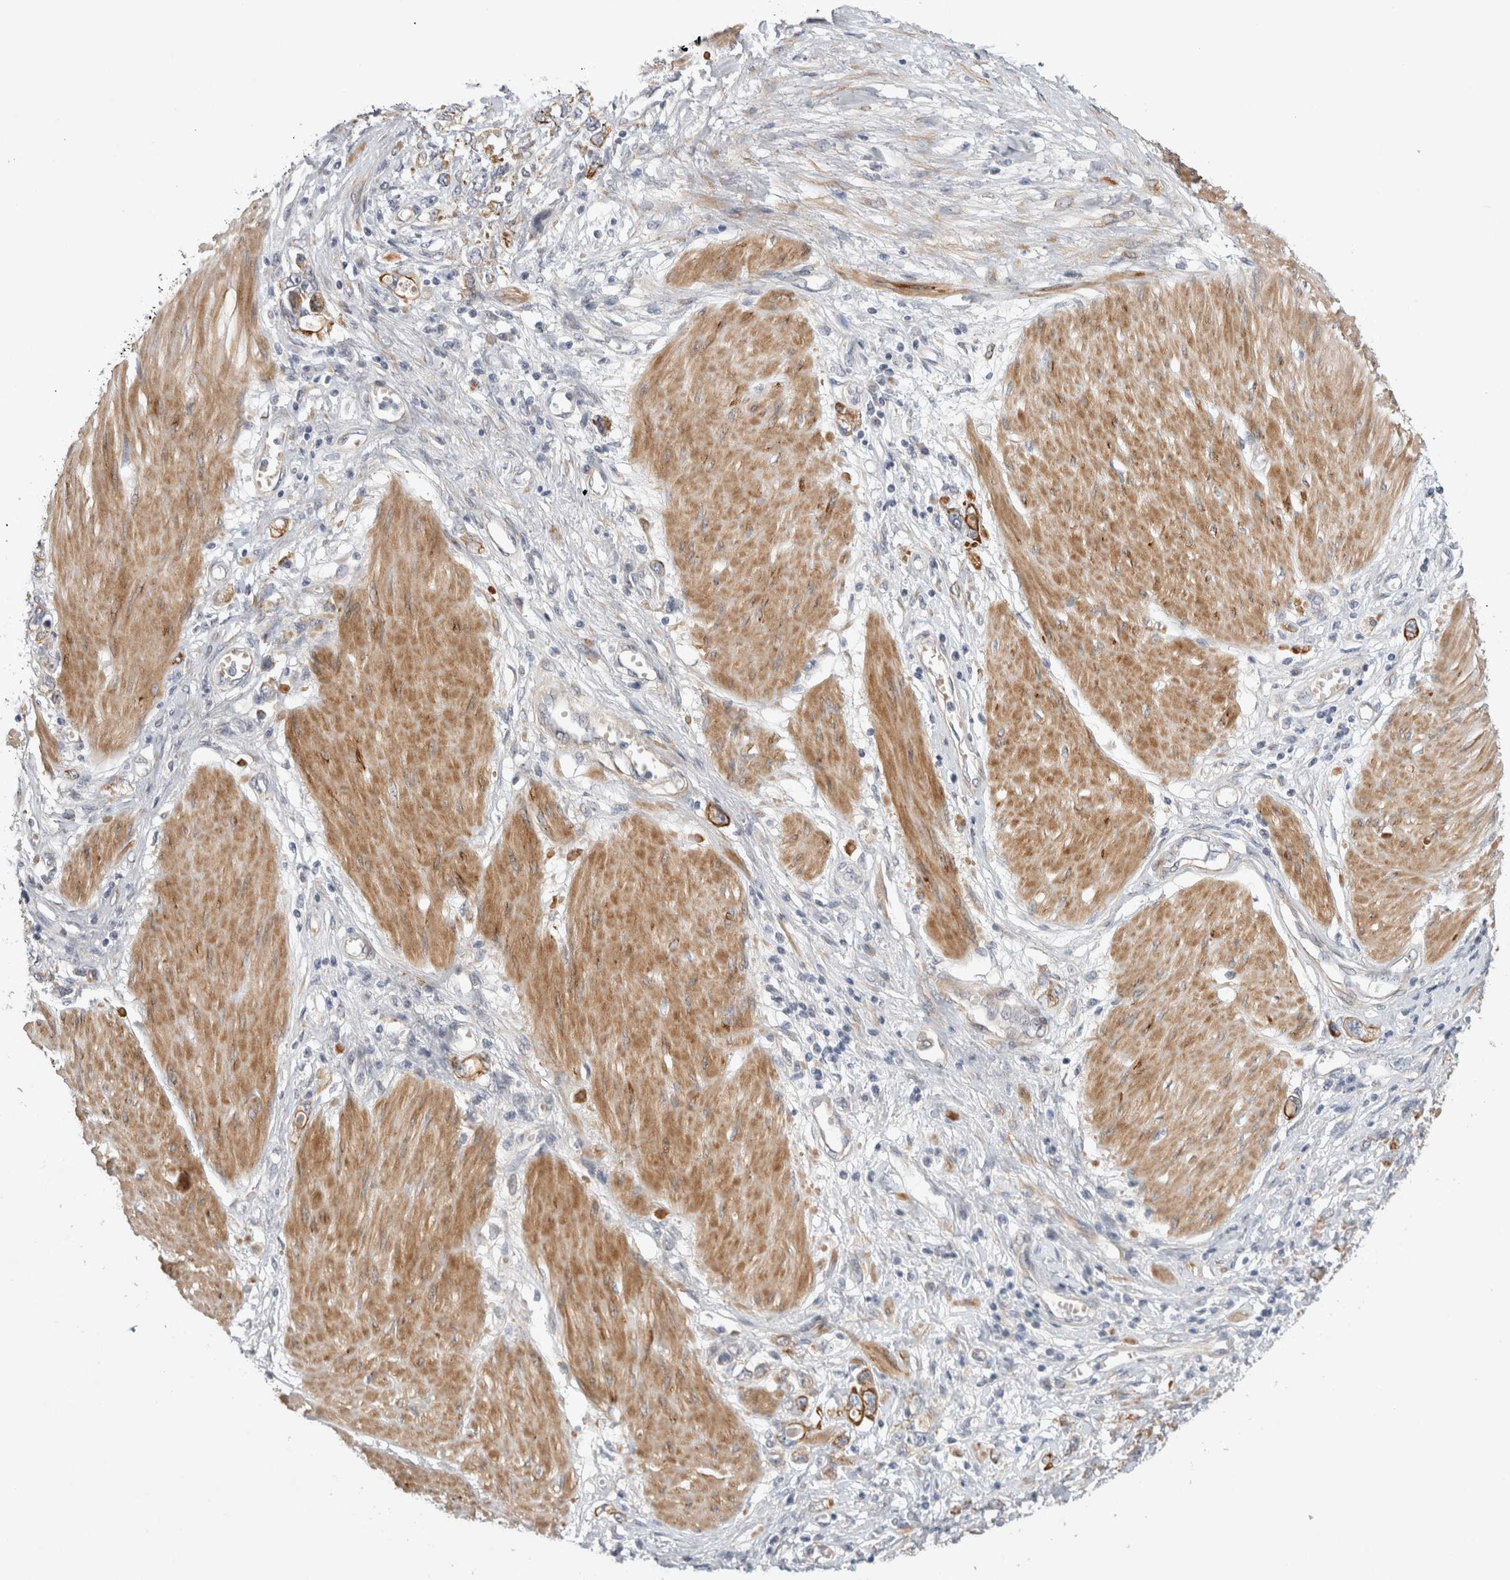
{"staining": {"intensity": "moderate", "quantity": "25%-75%", "location": "cytoplasmic/membranous"}, "tissue": "stomach cancer", "cell_type": "Tumor cells", "image_type": "cancer", "snomed": [{"axis": "morphology", "description": "Adenocarcinoma, NOS"}, {"axis": "topography", "description": "Stomach"}], "caption": "Stomach cancer stained with DAB IHC exhibits medium levels of moderate cytoplasmic/membranous positivity in approximately 25%-75% of tumor cells.", "gene": "BZW2", "patient": {"sex": "female", "age": 76}}